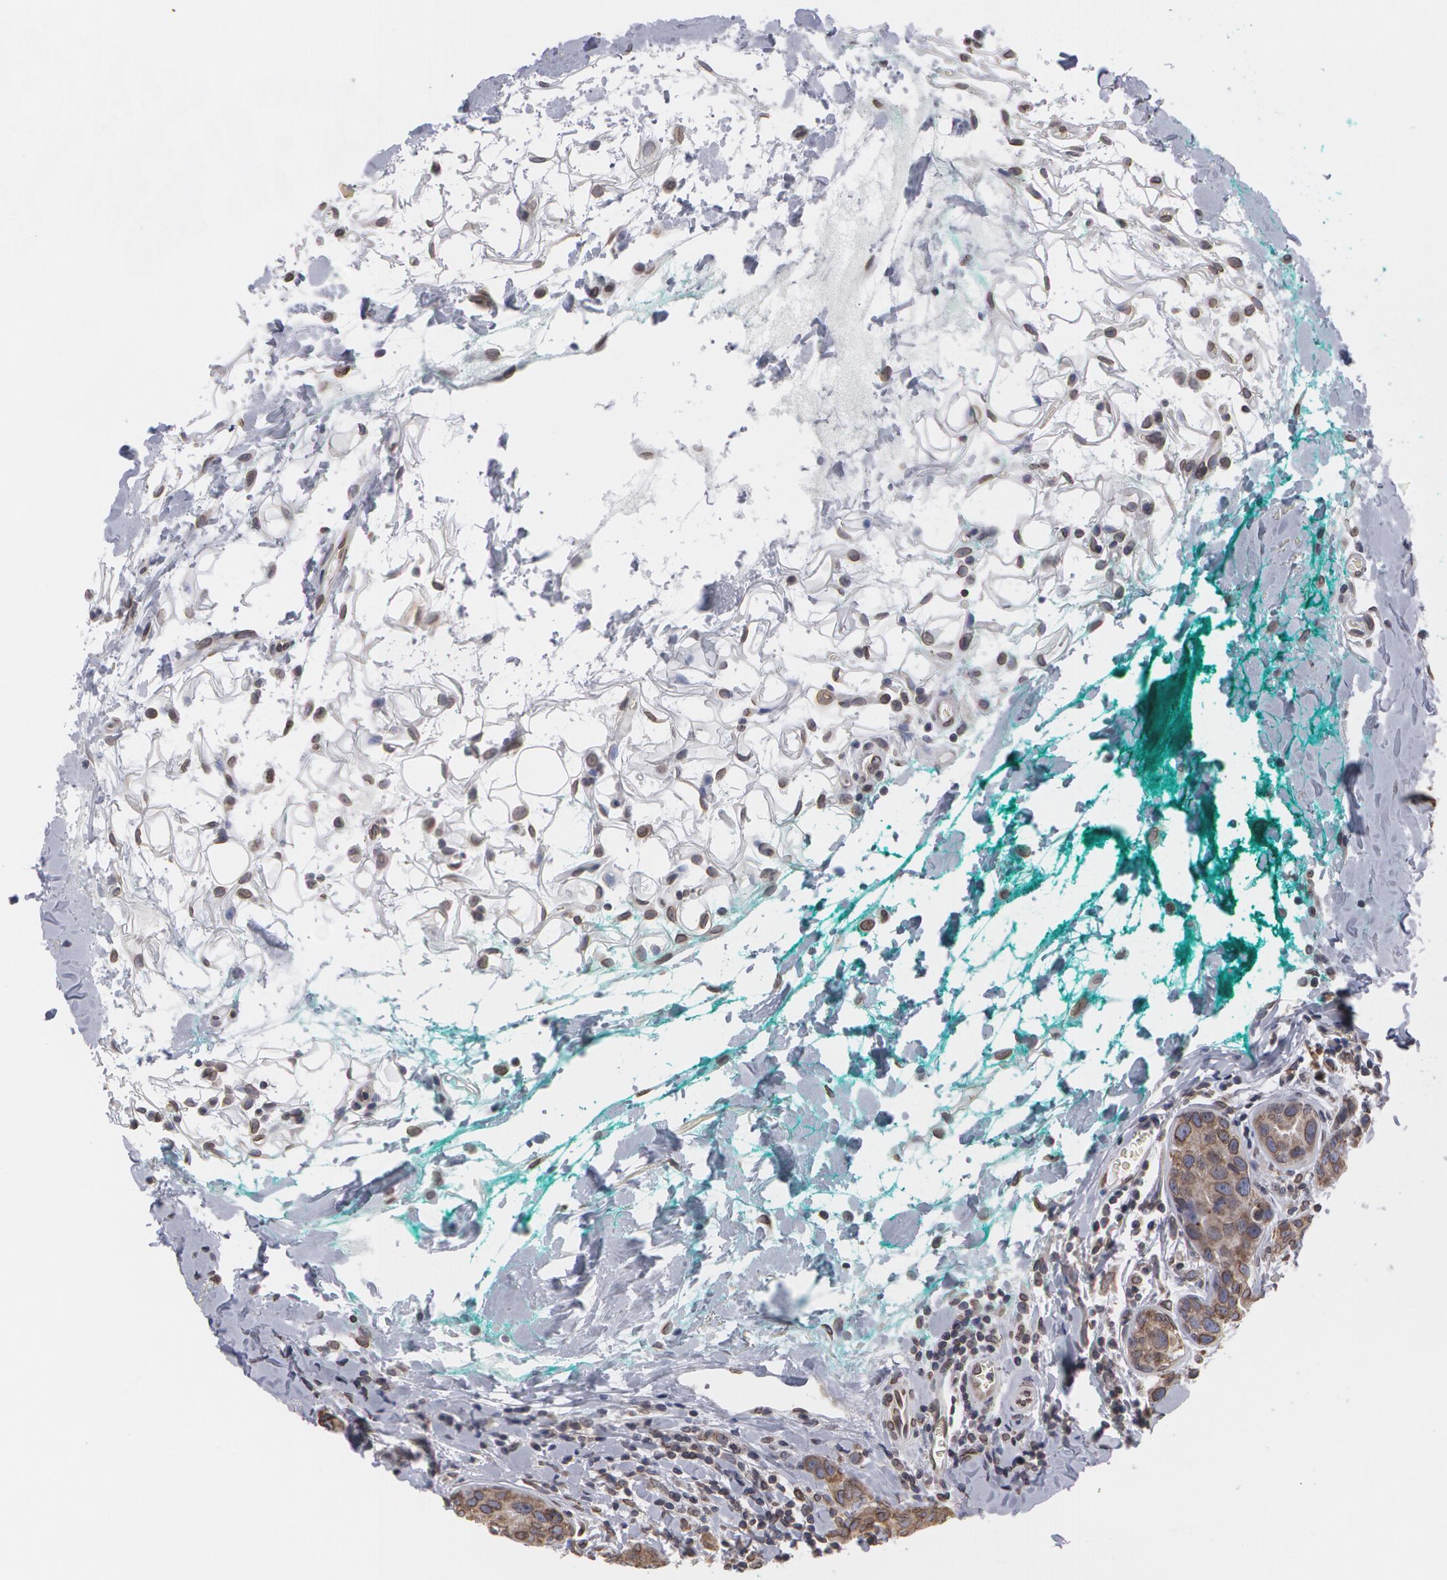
{"staining": {"intensity": "moderate", "quantity": "25%-75%", "location": "nuclear"}, "tissue": "breast cancer", "cell_type": "Tumor cells", "image_type": "cancer", "snomed": [{"axis": "morphology", "description": "Duct carcinoma"}, {"axis": "topography", "description": "Breast"}], "caption": "Breast cancer stained with a protein marker shows moderate staining in tumor cells.", "gene": "EMD", "patient": {"sex": "female", "age": 24}}